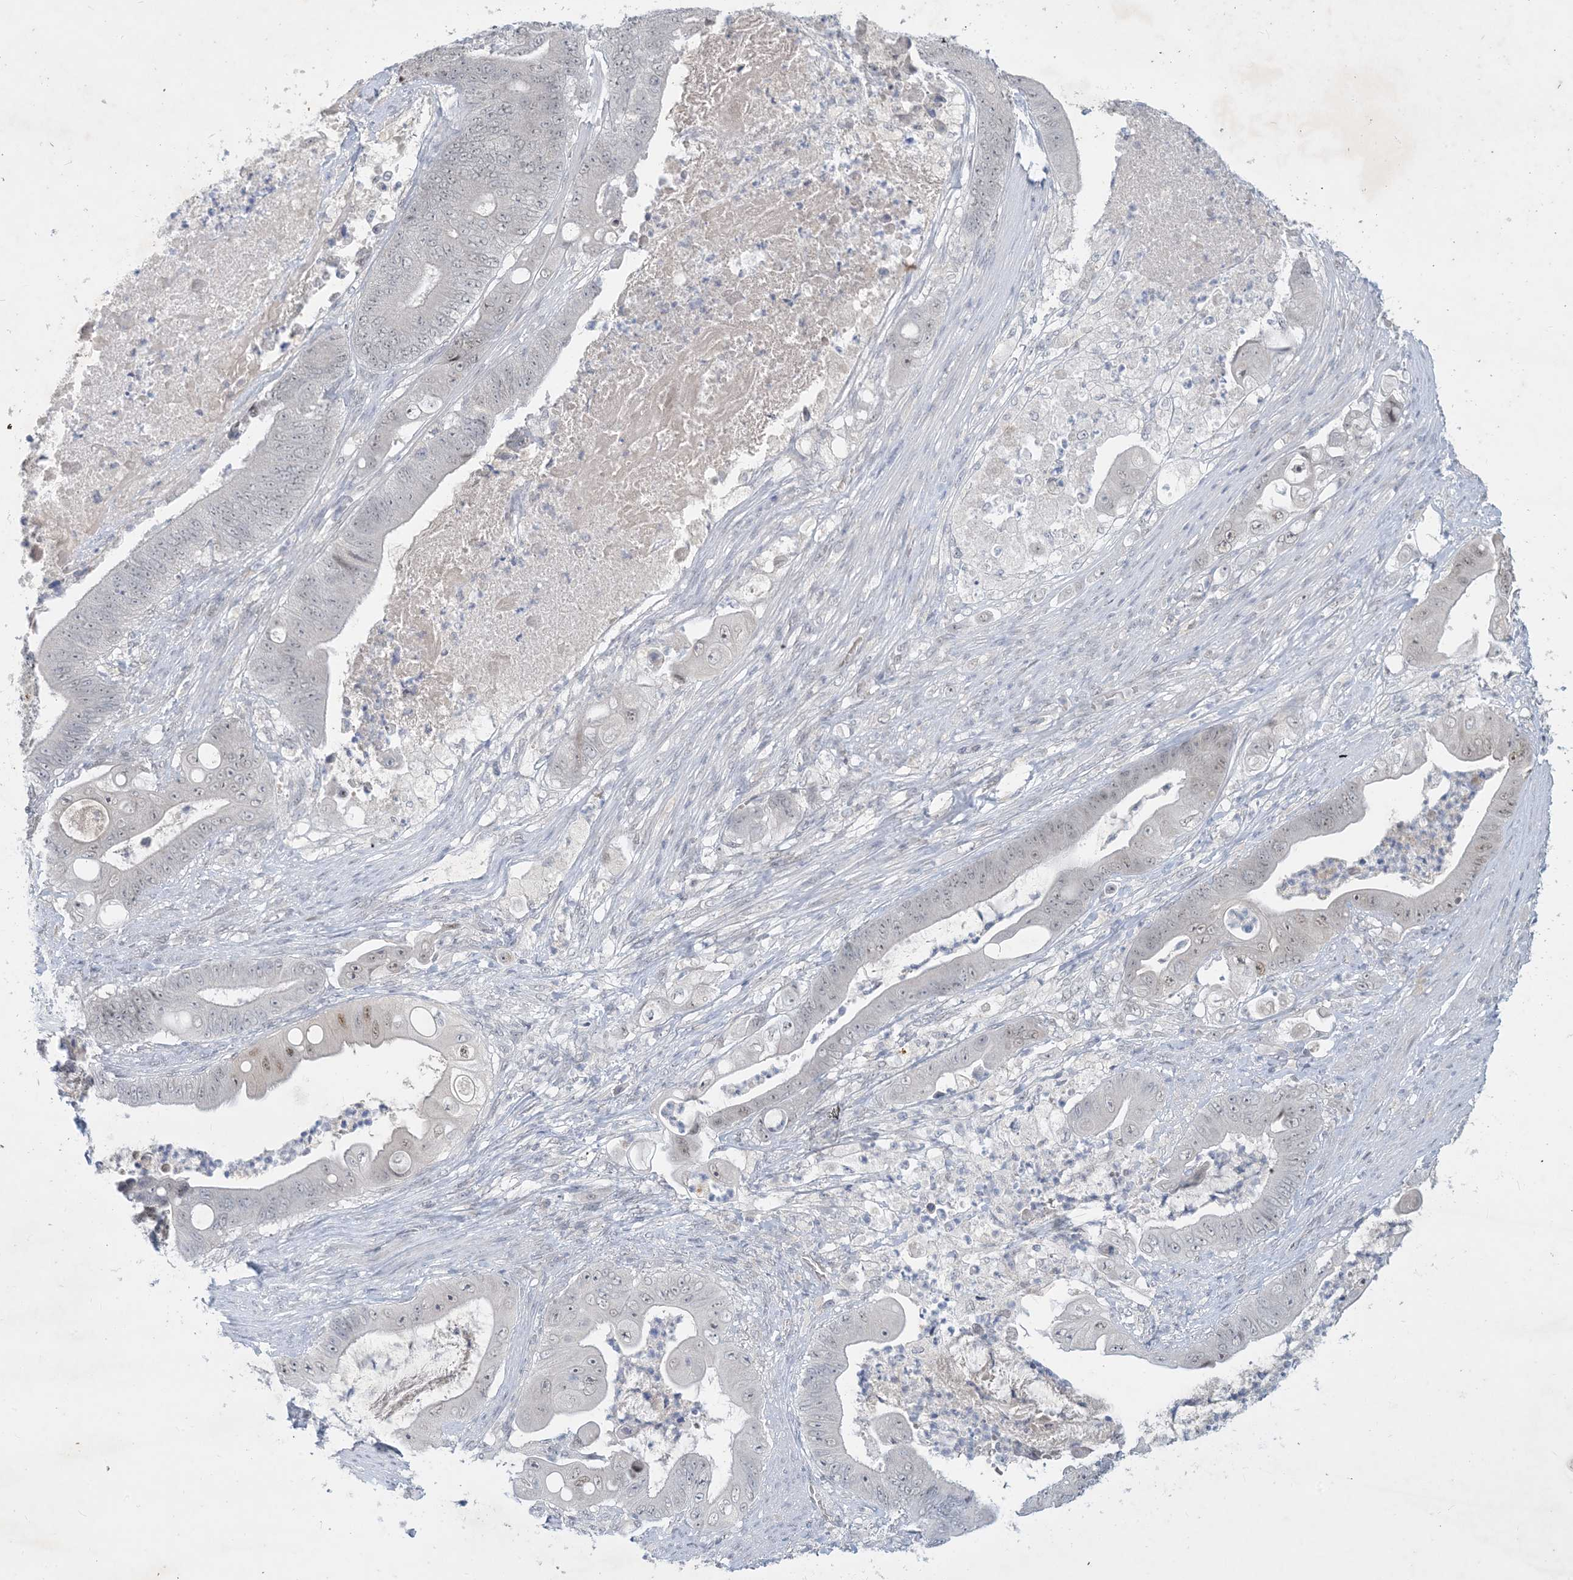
{"staining": {"intensity": "weak", "quantity": "25%-75%", "location": "nuclear"}, "tissue": "stomach cancer", "cell_type": "Tumor cells", "image_type": "cancer", "snomed": [{"axis": "morphology", "description": "Adenocarcinoma, NOS"}, {"axis": "topography", "description": "Stomach"}], "caption": "IHC histopathology image of adenocarcinoma (stomach) stained for a protein (brown), which reveals low levels of weak nuclear staining in approximately 25%-75% of tumor cells.", "gene": "ZNF674", "patient": {"sex": "female", "age": 73}}